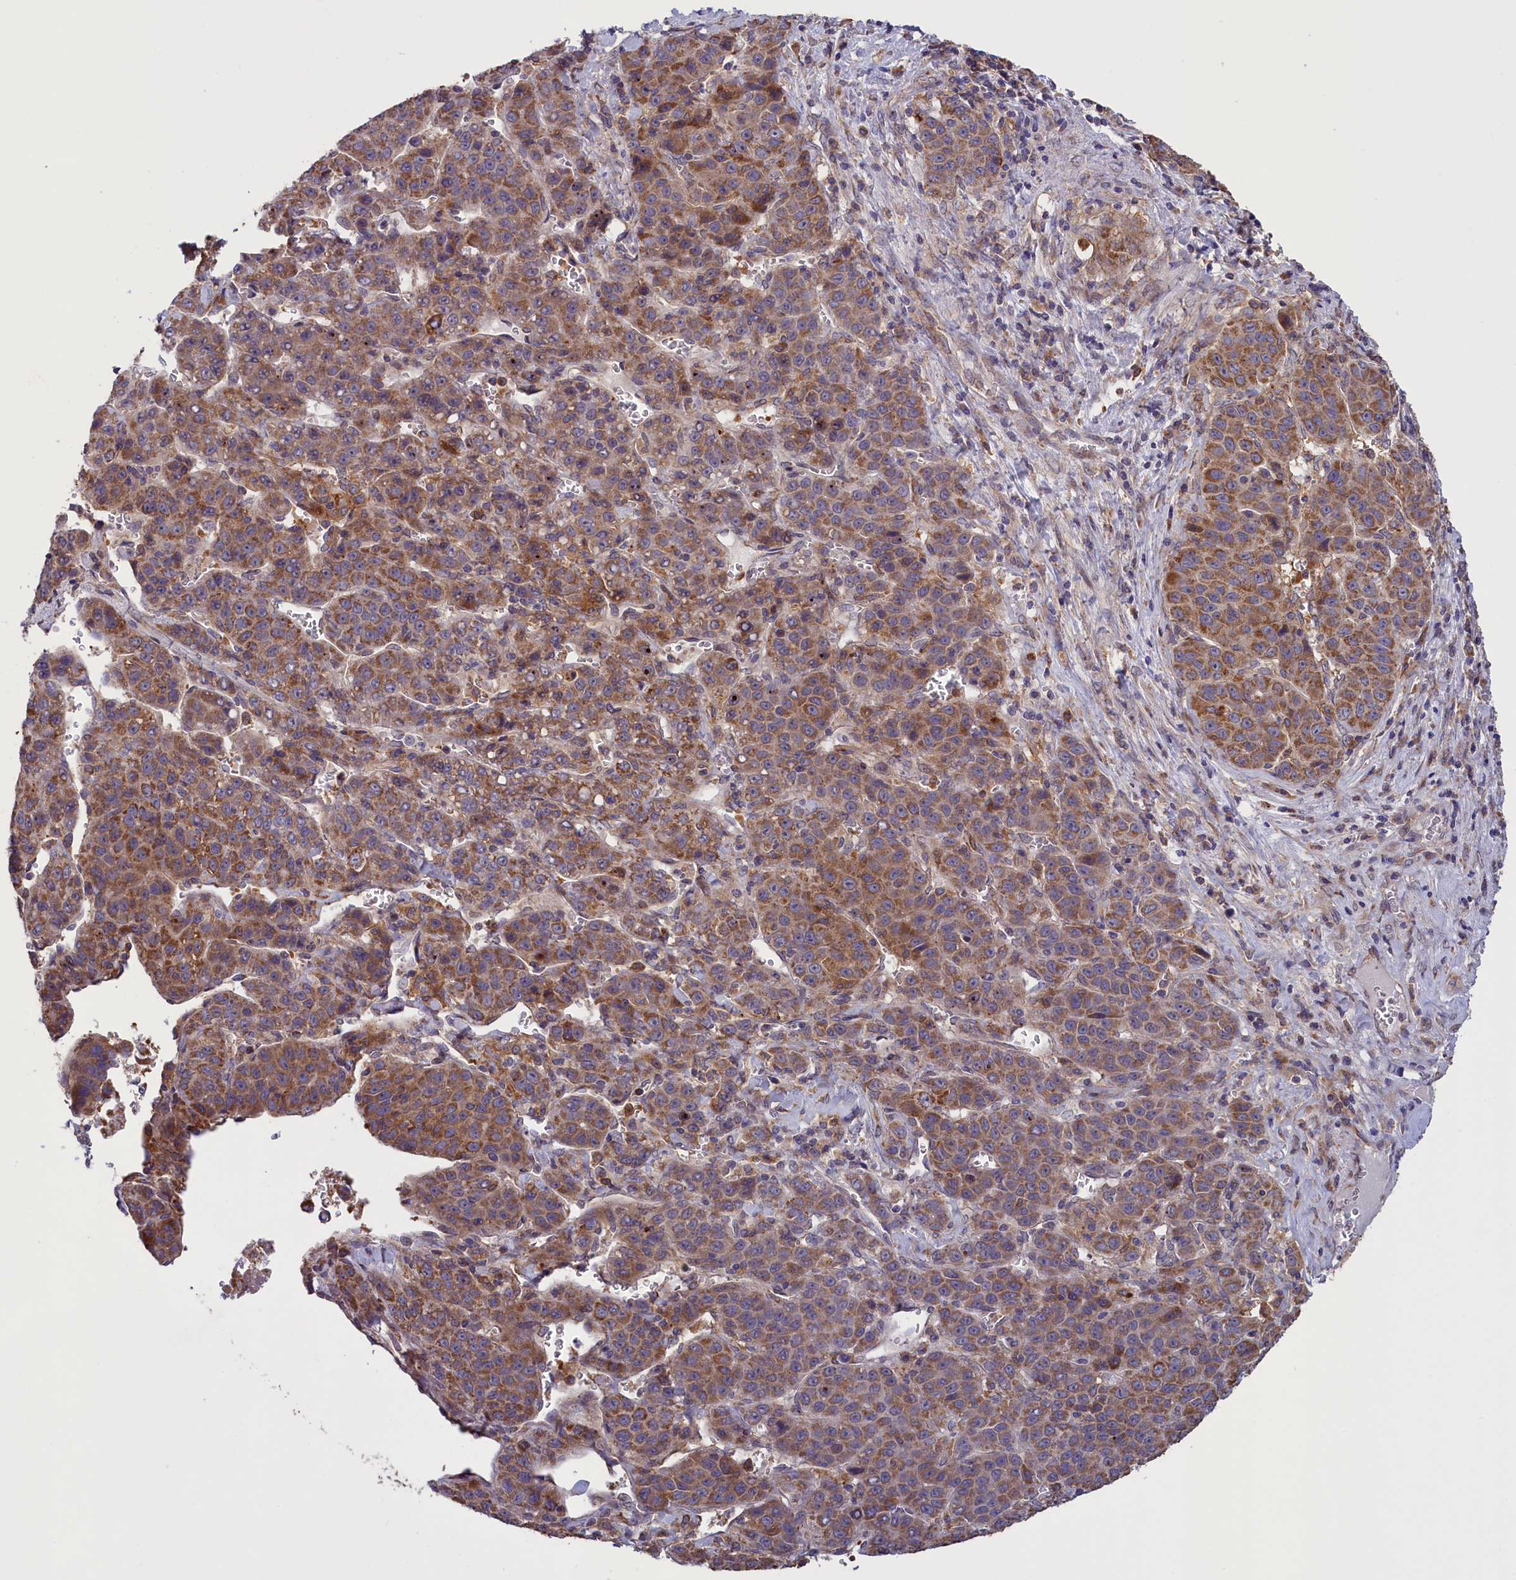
{"staining": {"intensity": "moderate", "quantity": ">75%", "location": "cytoplasmic/membranous"}, "tissue": "liver cancer", "cell_type": "Tumor cells", "image_type": "cancer", "snomed": [{"axis": "morphology", "description": "Carcinoma, Hepatocellular, NOS"}, {"axis": "topography", "description": "Liver"}], "caption": "This is a micrograph of IHC staining of liver cancer (hepatocellular carcinoma), which shows moderate positivity in the cytoplasmic/membranous of tumor cells.", "gene": "ACAD8", "patient": {"sex": "female", "age": 53}}